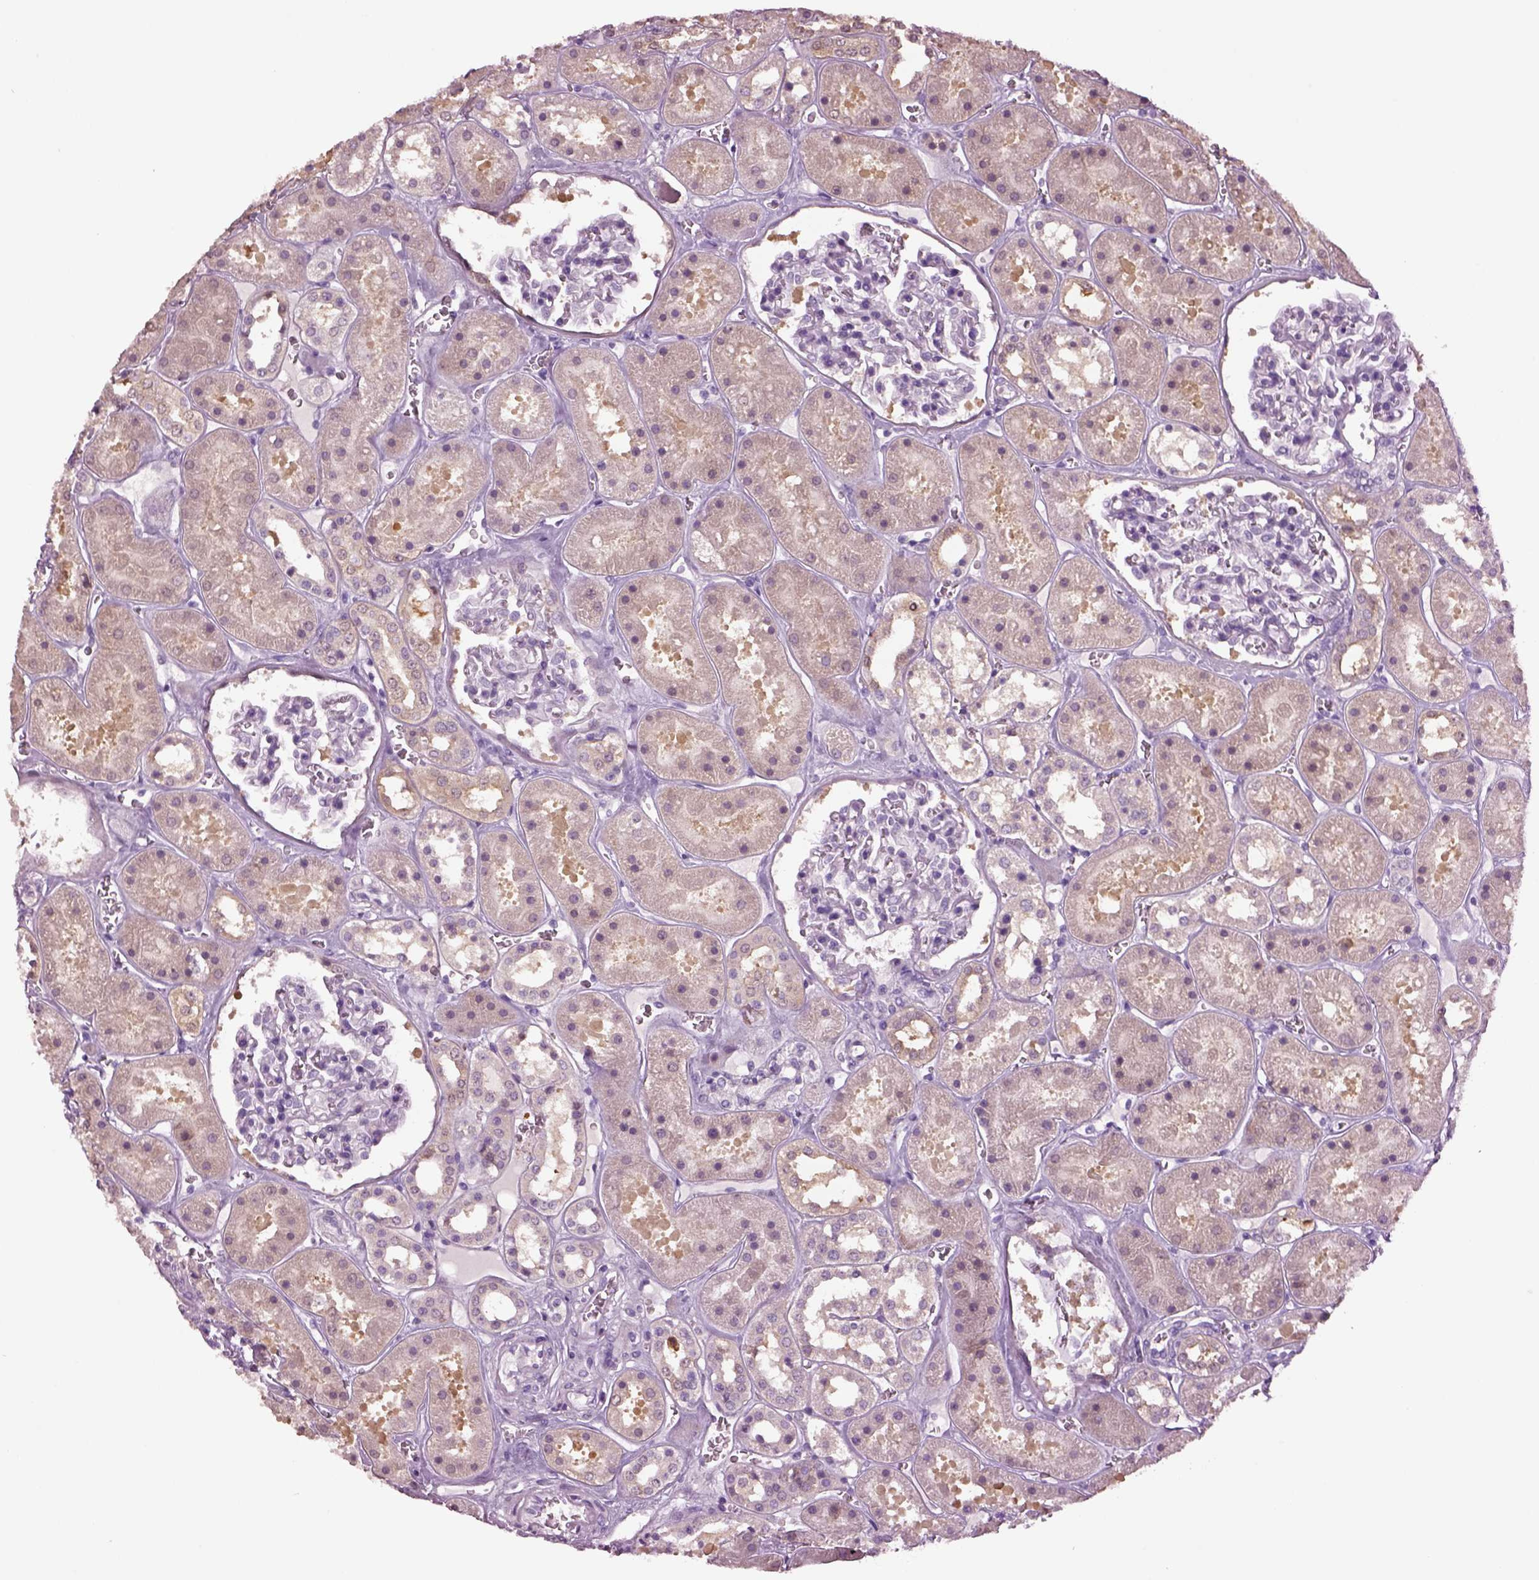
{"staining": {"intensity": "negative", "quantity": "none", "location": "none"}, "tissue": "kidney", "cell_type": "Cells in glomeruli", "image_type": "normal", "snomed": [{"axis": "morphology", "description": "Normal tissue, NOS"}, {"axis": "topography", "description": "Kidney"}], "caption": "This is a micrograph of immunohistochemistry staining of unremarkable kidney, which shows no staining in cells in glomeruli.", "gene": "CLPSL1", "patient": {"sex": "female", "age": 41}}